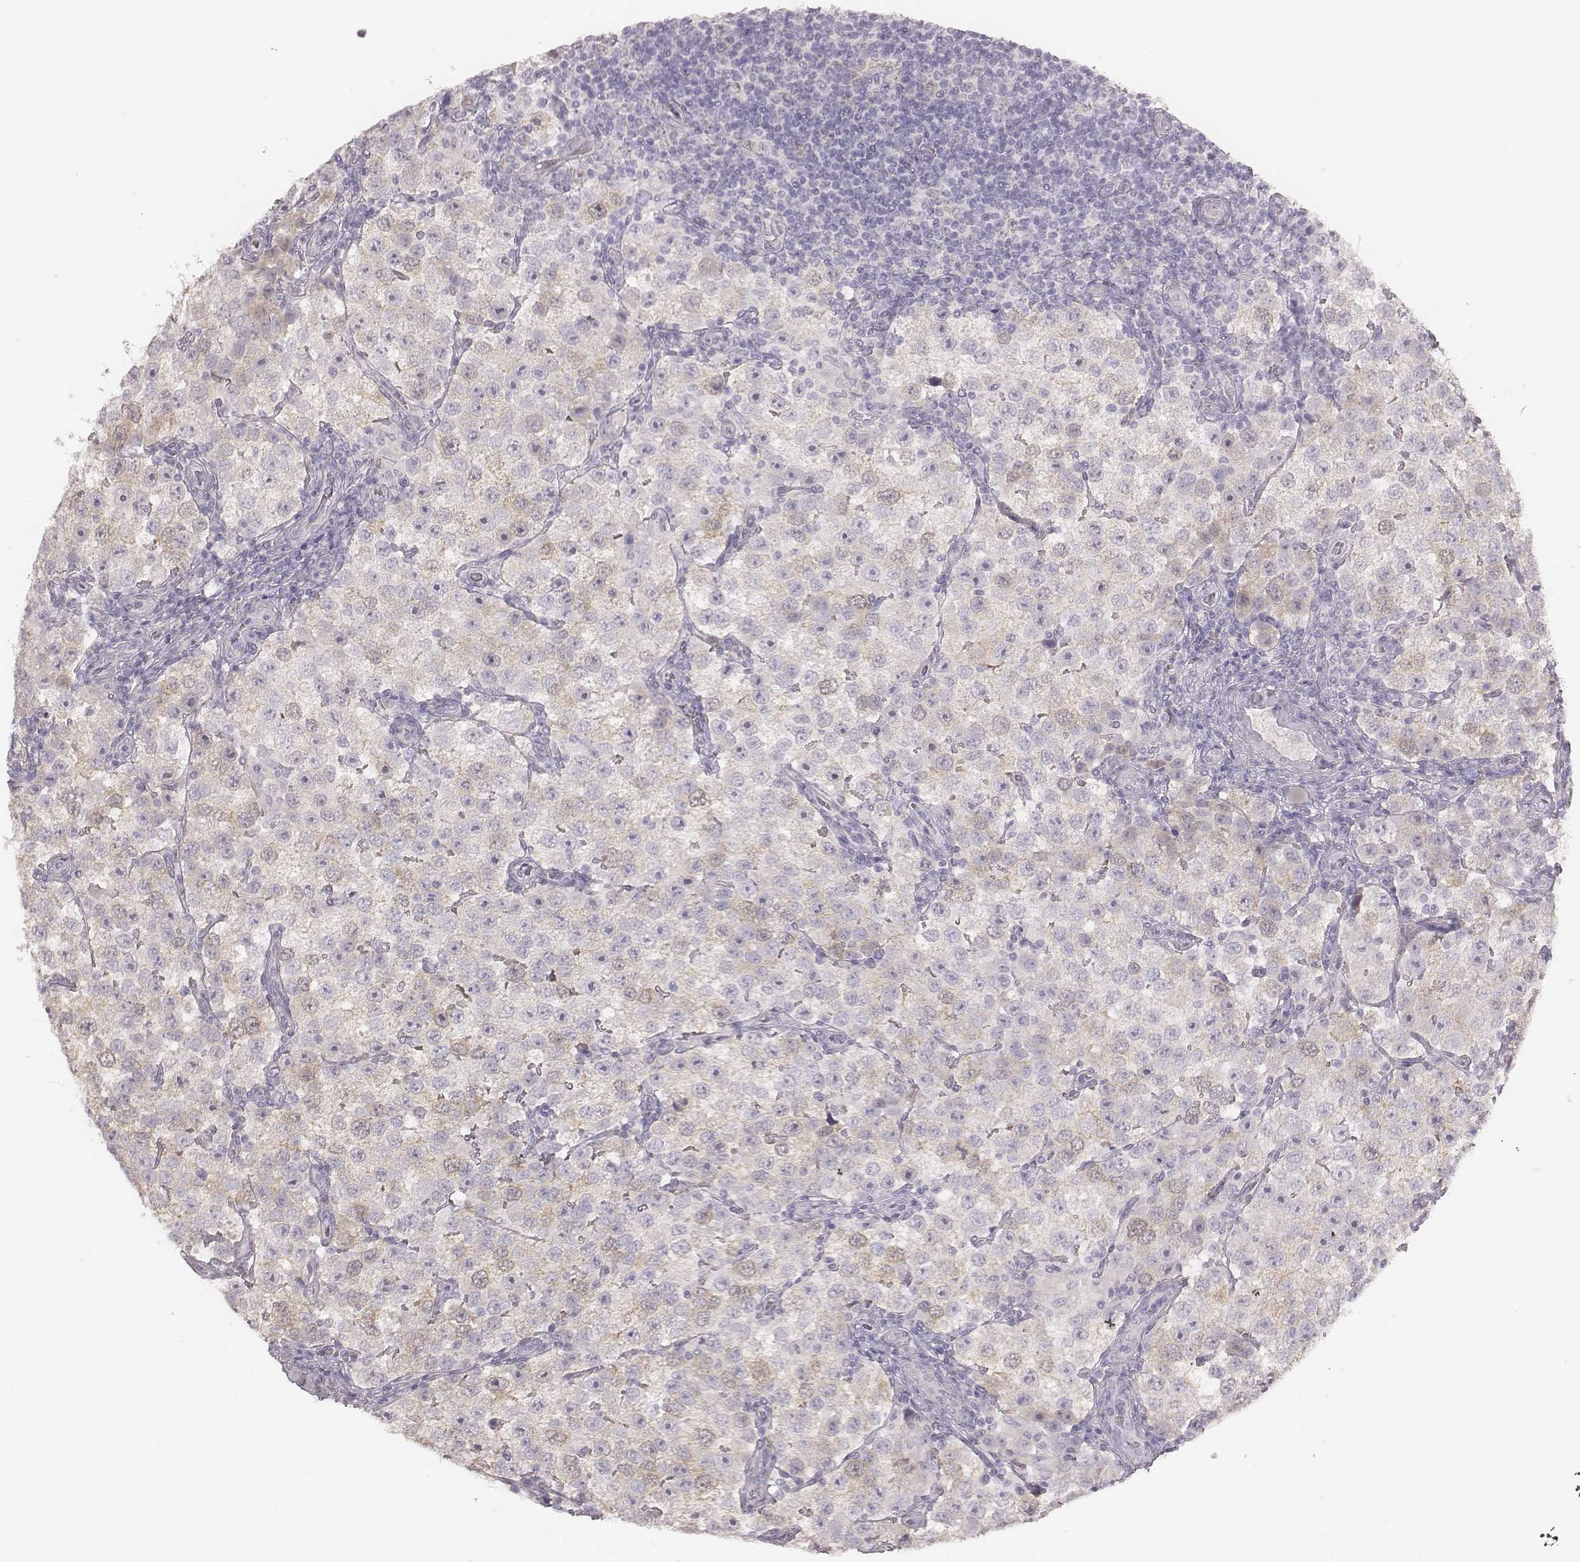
{"staining": {"intensity": "negative", "quantity": "none", "location": "none"}, "tissue": "testis cancer", "cell_type": "Tumor cells", "image_type": "cancer", "snomed": [{"axis": "morphology", "description": "Seminoma, NOS"}, {"axis": "topography", "description": "Testis"}], "caption": "High power microscopy histopathology image of an immunohistochemistry (IHC) photomicrograph of seminoma (testis), revealing no significant positivity in tumor cells. (Immunohistochemistry (ihc), brightfield microscopy, high magnification).", "gene": "PBK", "patient": {"sex": "male", "age": 37}}